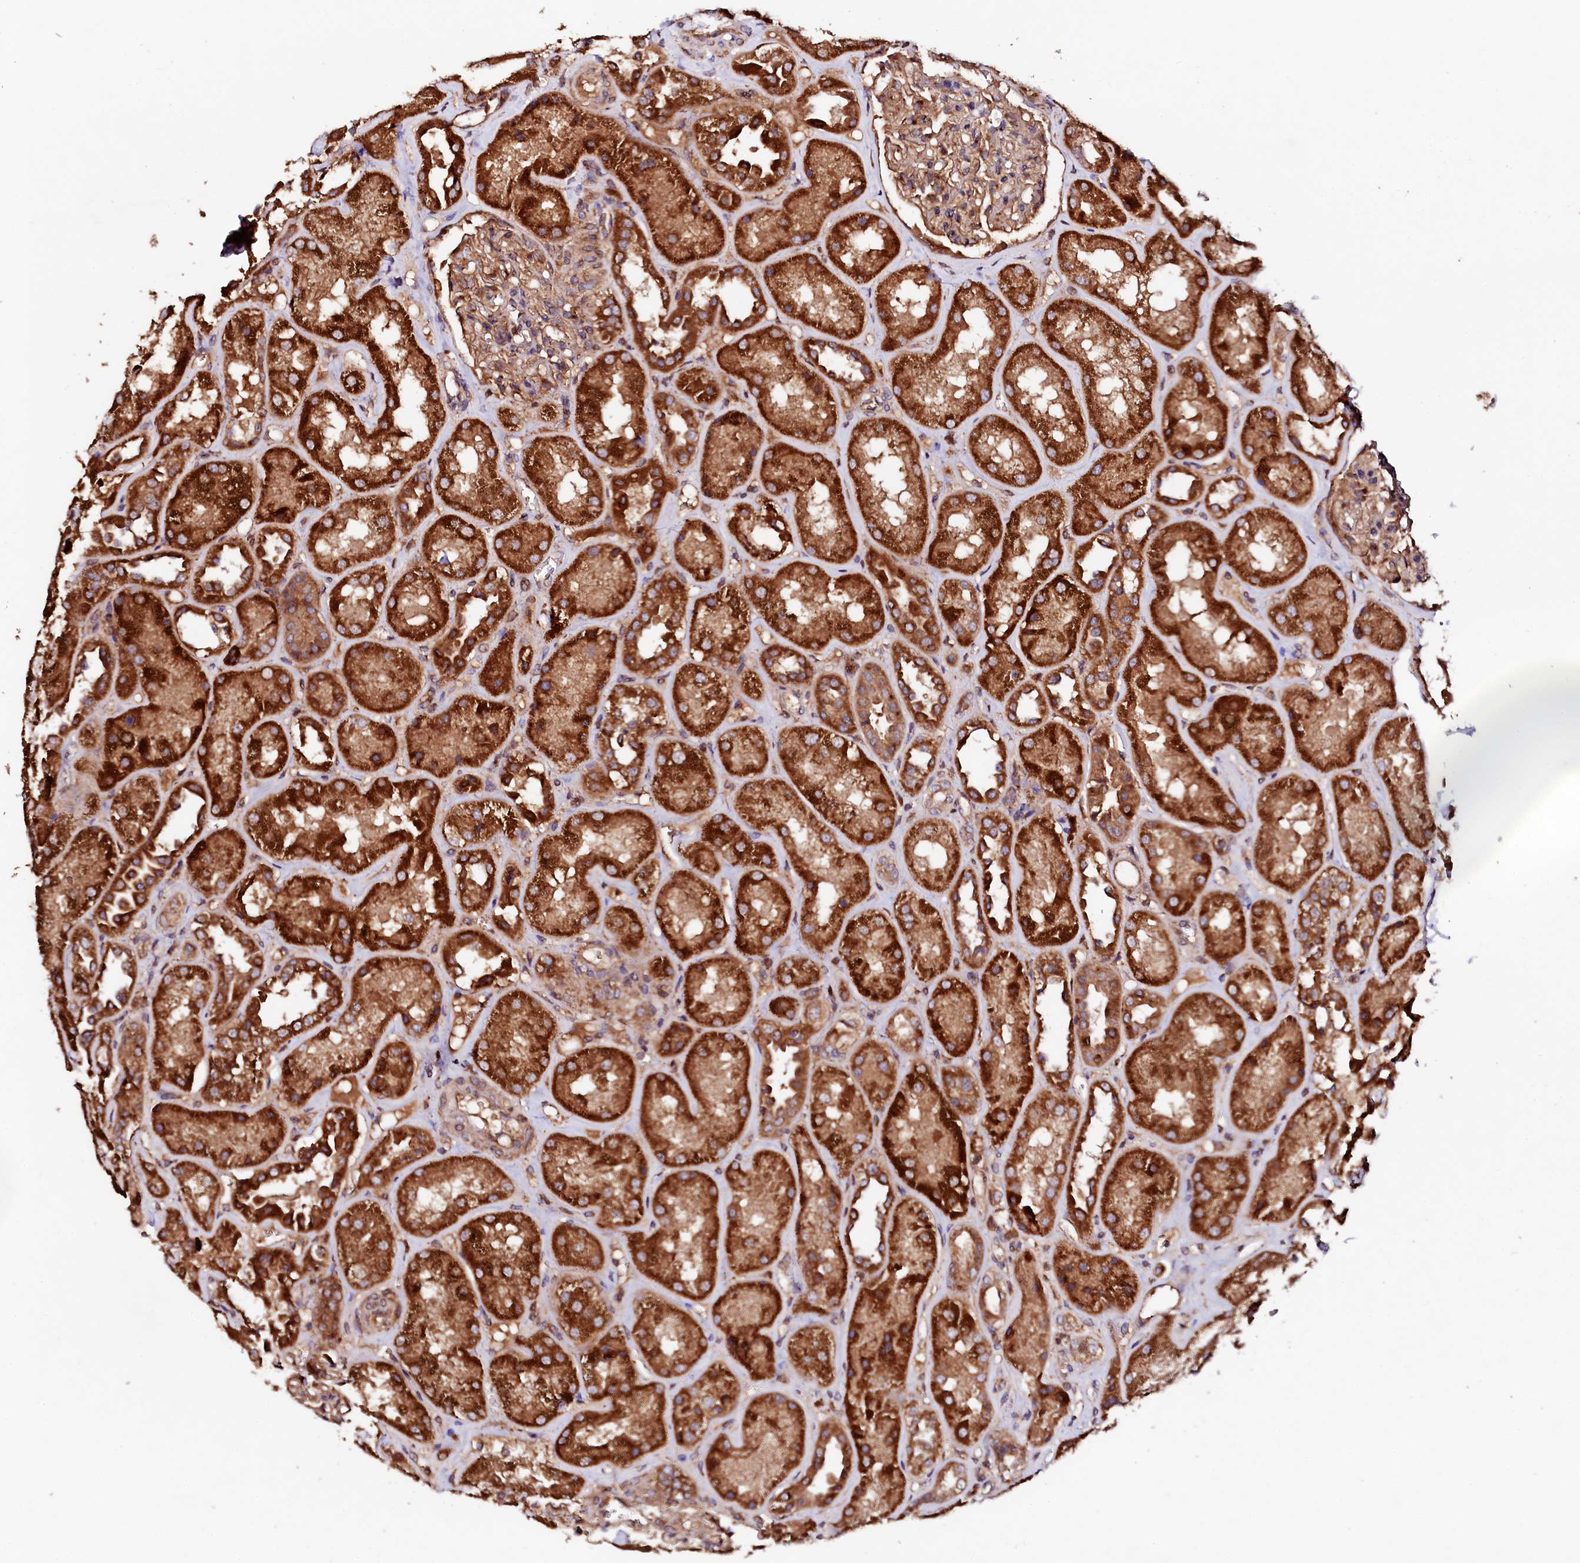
{"staining": {"intensity": "moderate", "quantity": ">75%", "location": "cytoplasmic/membranous"}, "tissue": "kidney", "cell_type": "Cells in glomeruli", "image_type": "normal", "snomed": [{"axis": "morphology", "description": "Normal tissue, NOS"}, {"axis": "topography", "description": "Kidney"}], "caption": "Protein staining displays moderate cytoplasmic/membranous expression in about >75% of cells in glomeruli in normal kidney.", "gene": "ST3GAL1", "patient": {"sex": "male", "age": 70}}